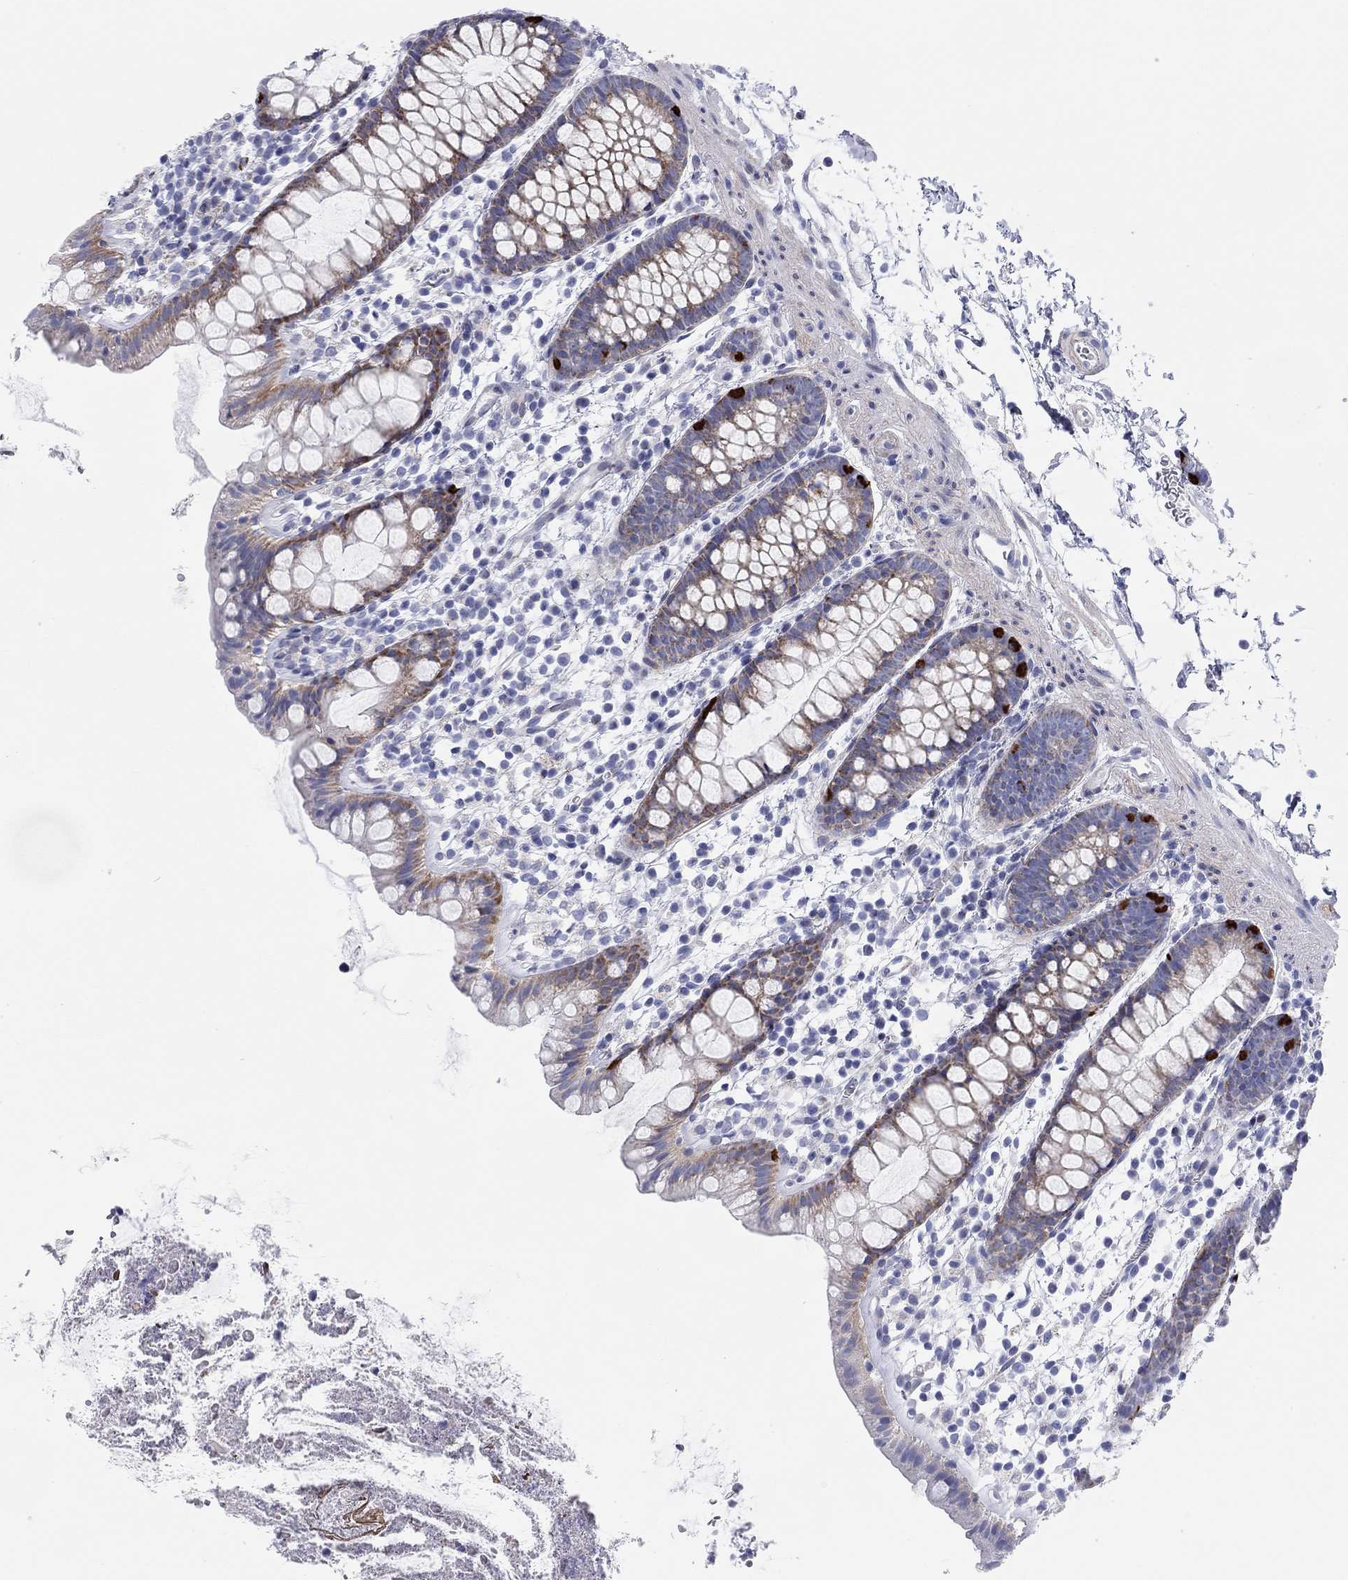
{"staining": {"intensity": "strong", "quantity": "<25%", "location": "cytoplasmic/membranous"}, "tissue": "rectum", "cell_type": "Glandular cells", "image_type": "normal", "snomed": [{"axis": "morphology", "description": "Normal tissue, NOS"}, {"axis": "topography", "description": "Rectum"}], "caption": "Protein expression analysis of unremarkable rectum displays strong cytoplasmic/membranous positivity in about <25% of glandular cells.", "gene": "CHI3L2", "patient": {"sex": "male", "age": 57}}